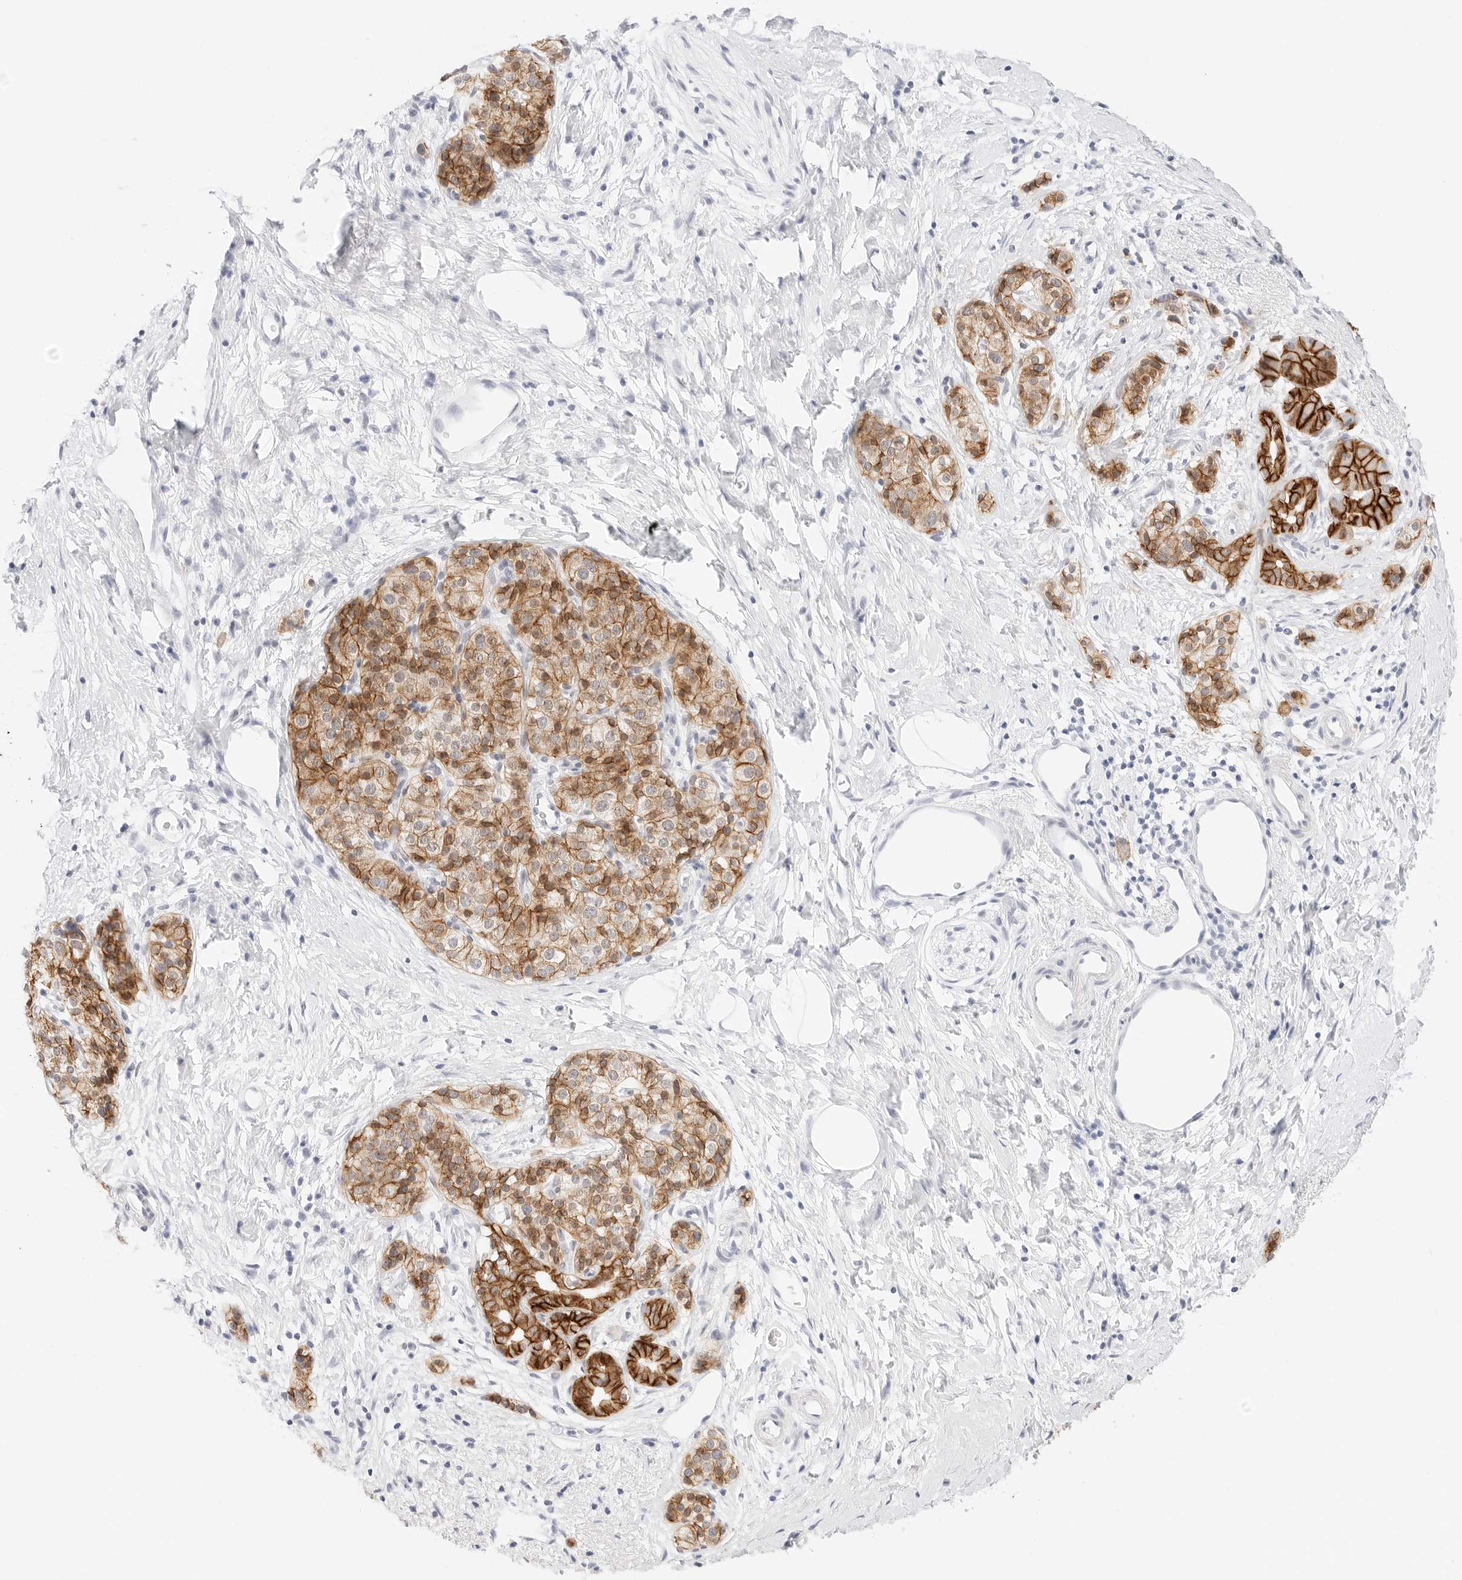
{"staining": {"intensity": "strong", "quantity": ">75%", "location": "cytoplasmic/membranous"}, "tissue": "pancreatic cancer", "cell_type": "Tumor cells", "image_type": "cancer", "snomed": [{"axis": "morphology", "description": "Adenocarcinoma, NOS"}, {"axis": "topography", "description": "Pancreas"}], "caption": "Immunohistochemical staining of human pancreatic cancer (adenocarcinoma) exhibits high levels of strong cytoplasmic/membranous protein staining in about >75% of tumor cells. (DAB IHC with brightfield microscopy, high magnification).", "gene": "CDH1", "patient": {"sex": "male", "age": 50}}